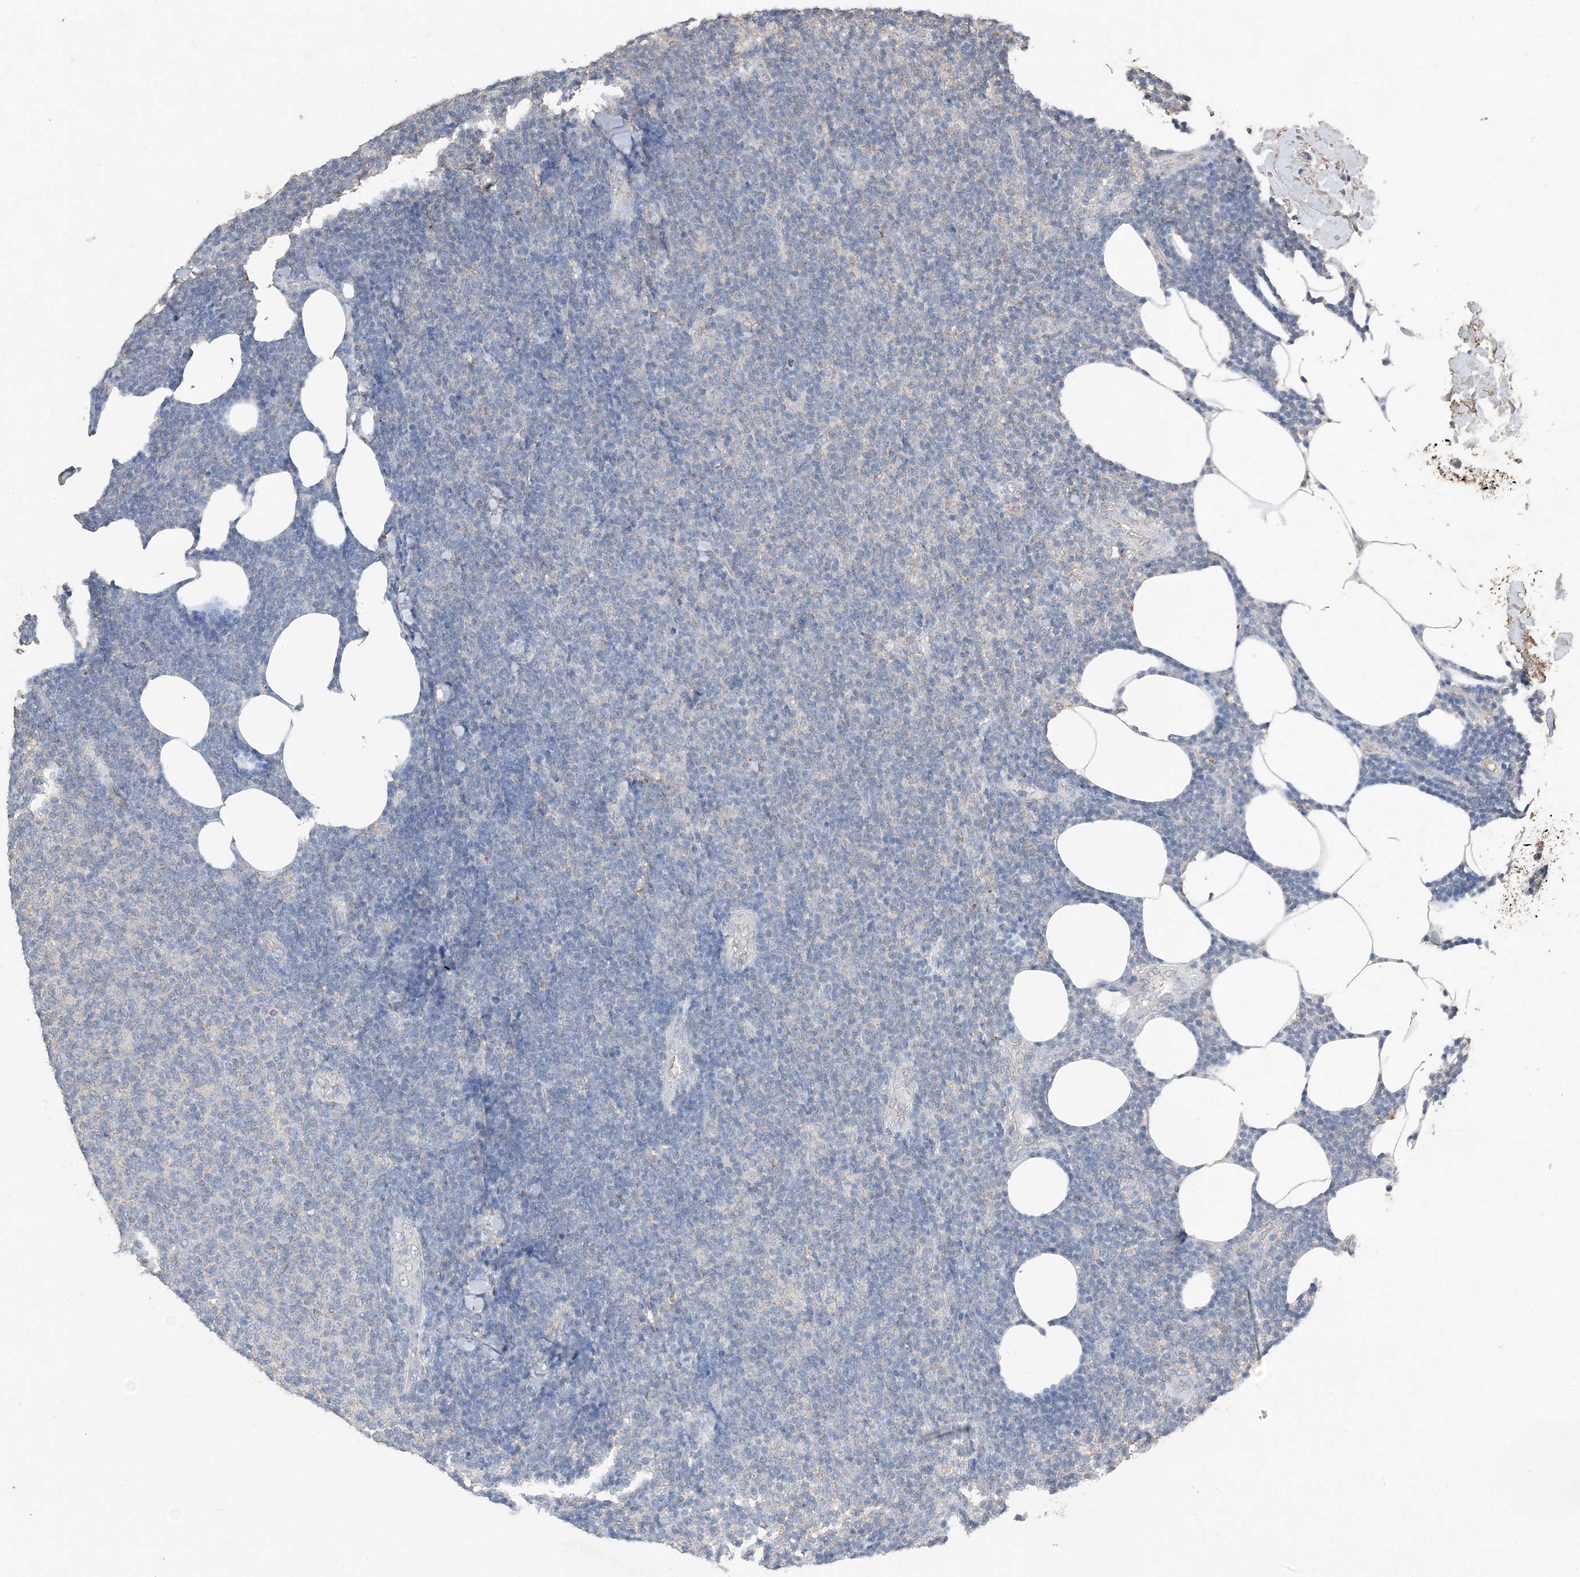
{"staining": {"intensity": "negative", "quantity": "none", "location": "none"}, "tissue": "lymphoma", "cell_type": "Tumor cells", "image_type": "cancer", "snomed": [{"axis": "morphology", "description": "Malignant lymphoma, non-Hodgkin's type, Low grade"}, {"axis": "topography", "description": "Lymph node"}], "caption": "Tumor cells show no significant protein expression in lymphoma. (DAB immunohistochemistry visualized using brightfield microscopy, high magnification).", "gene": "FCN3", "patient": {"sex": "male", "age": 66}}